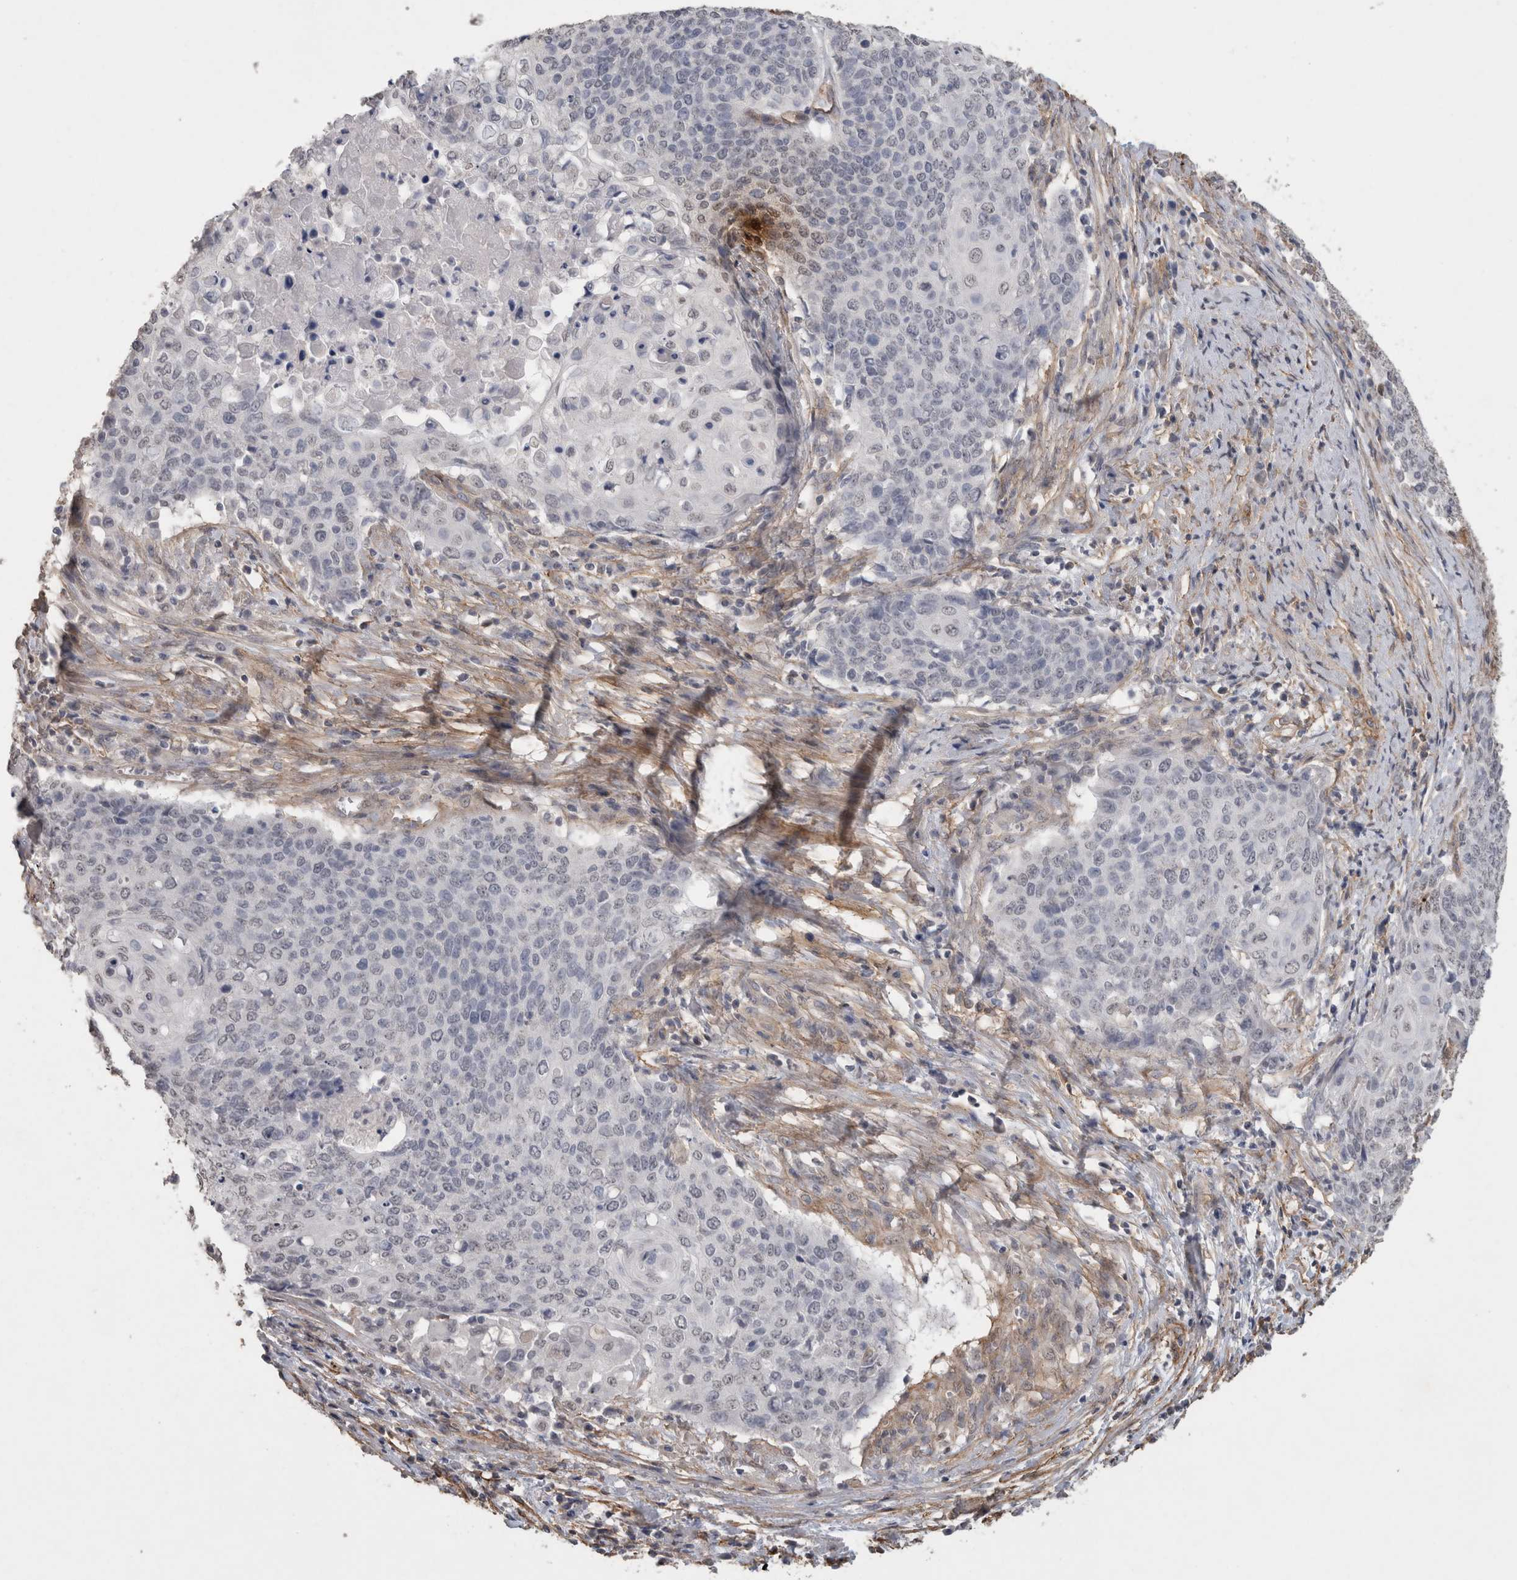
{"staining": {"intensity": "negative", "quantity": "none", "location": "none"}, "tissue": "cervical cancer", "cell_type": "Tumor cells", "image_type": "cancer", "snomed": [{"axis": "morphology", "description": "Squamous cell carcinoma, NOS"}, {"axis": "topography", "description": "Cervix"}], "caption": "This is an IHC image of cervical squamous cell carcinoma. There is no staining in tumor cells.", "gene": "RECK", "patient": {"sex": "female", "age": 39}}